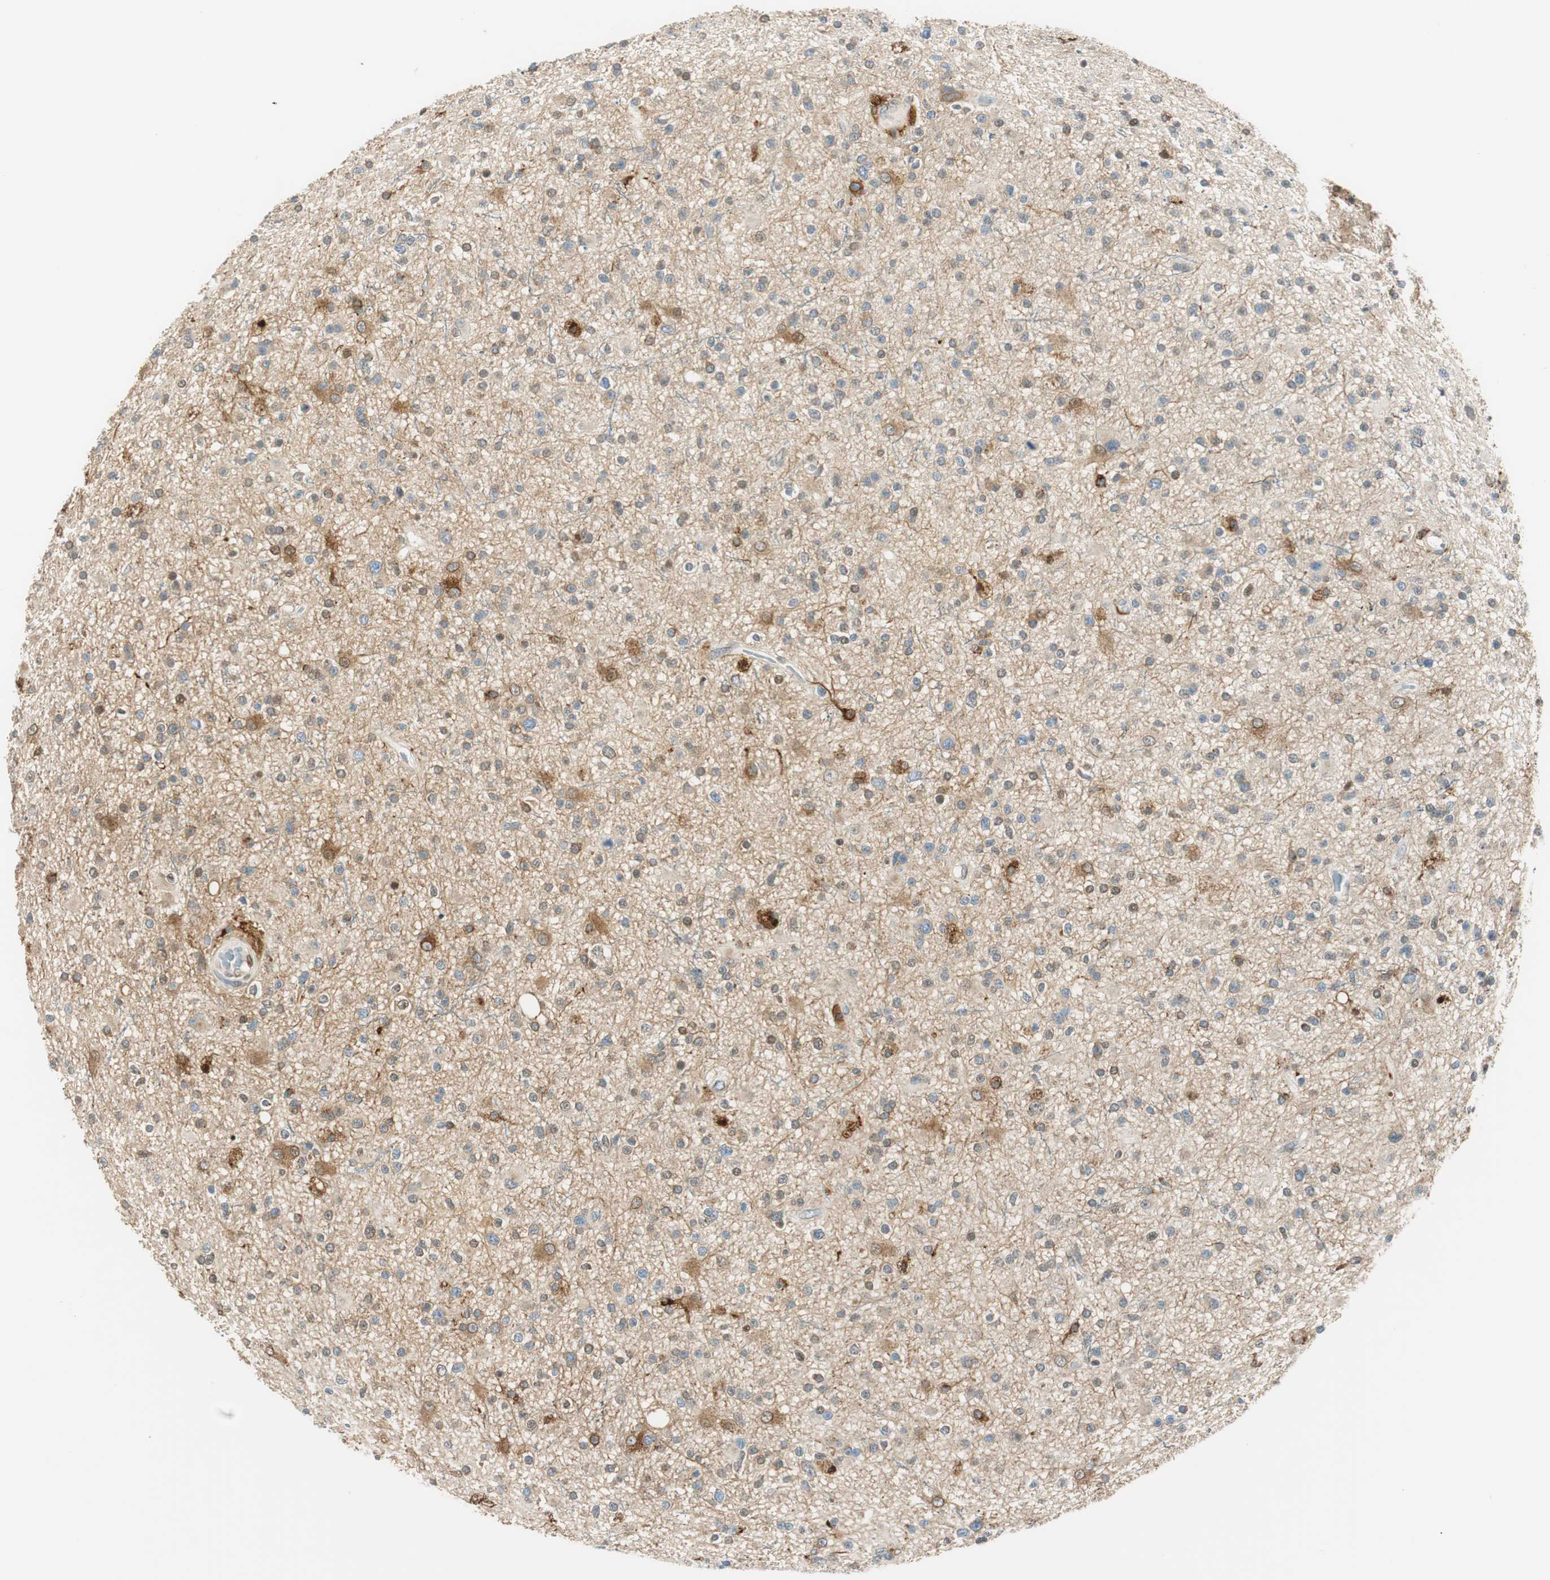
{"staining": {"intensity": "moderate", "quantity": "<25%", "location": "cytoplasmic/membranous"}, "tissue": "glioma", "cell_type": "Tumor cells", "image_type": "cancer", "snomed": [{"axis": "morphology", "description": "Glioma, malignant, High grade"}, {"axis": "topography", "description": "Brain"}], "caption": "Human malignant high-grade glioma stained for a protein (brown) reveals moderate cytoplasmic/membranous positive expression in about <25% of tumor cells.", "gene": "TMEM260", "patient": {"sex": "male", "age": 33}}